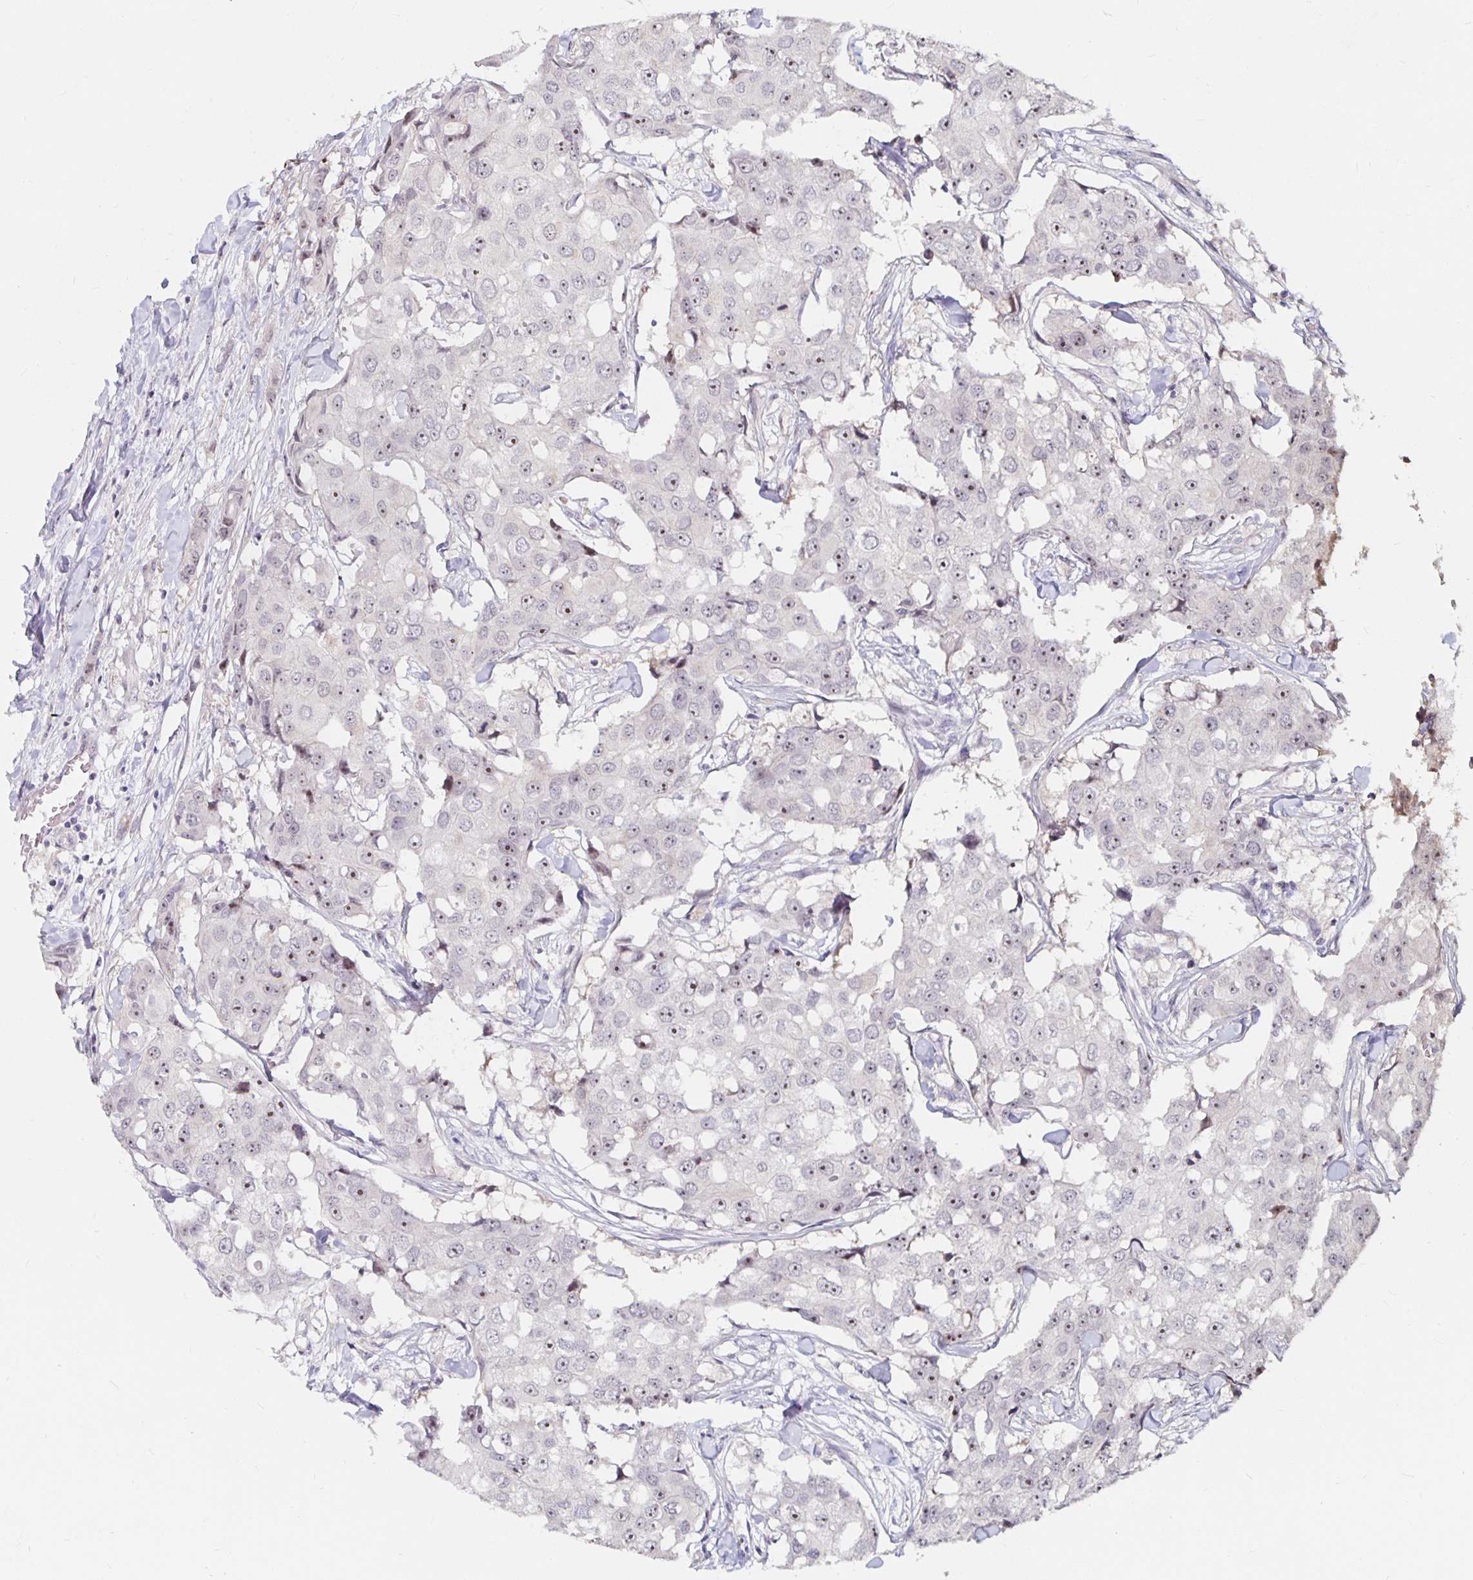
{"staining": {"intensity": "moderate", "quantity": ">75%", "location": "nuclear"}, "tissue": "breast cancer", "cell_type": "Tumor cells", "image_type": "cancer", "snomed": [{"axis": "morphology", "description": "Duct carcinoma"}, {"axis": "topography", "description": "Breast"}], "caption": "DAB immunohistochemical staining of intraductal carcinoma (breast) shows moderate nuclear protein positivity in about >75% of tumor cells.", "gene": "NUP85", "patient": {"sex": "female", "age": 27}}